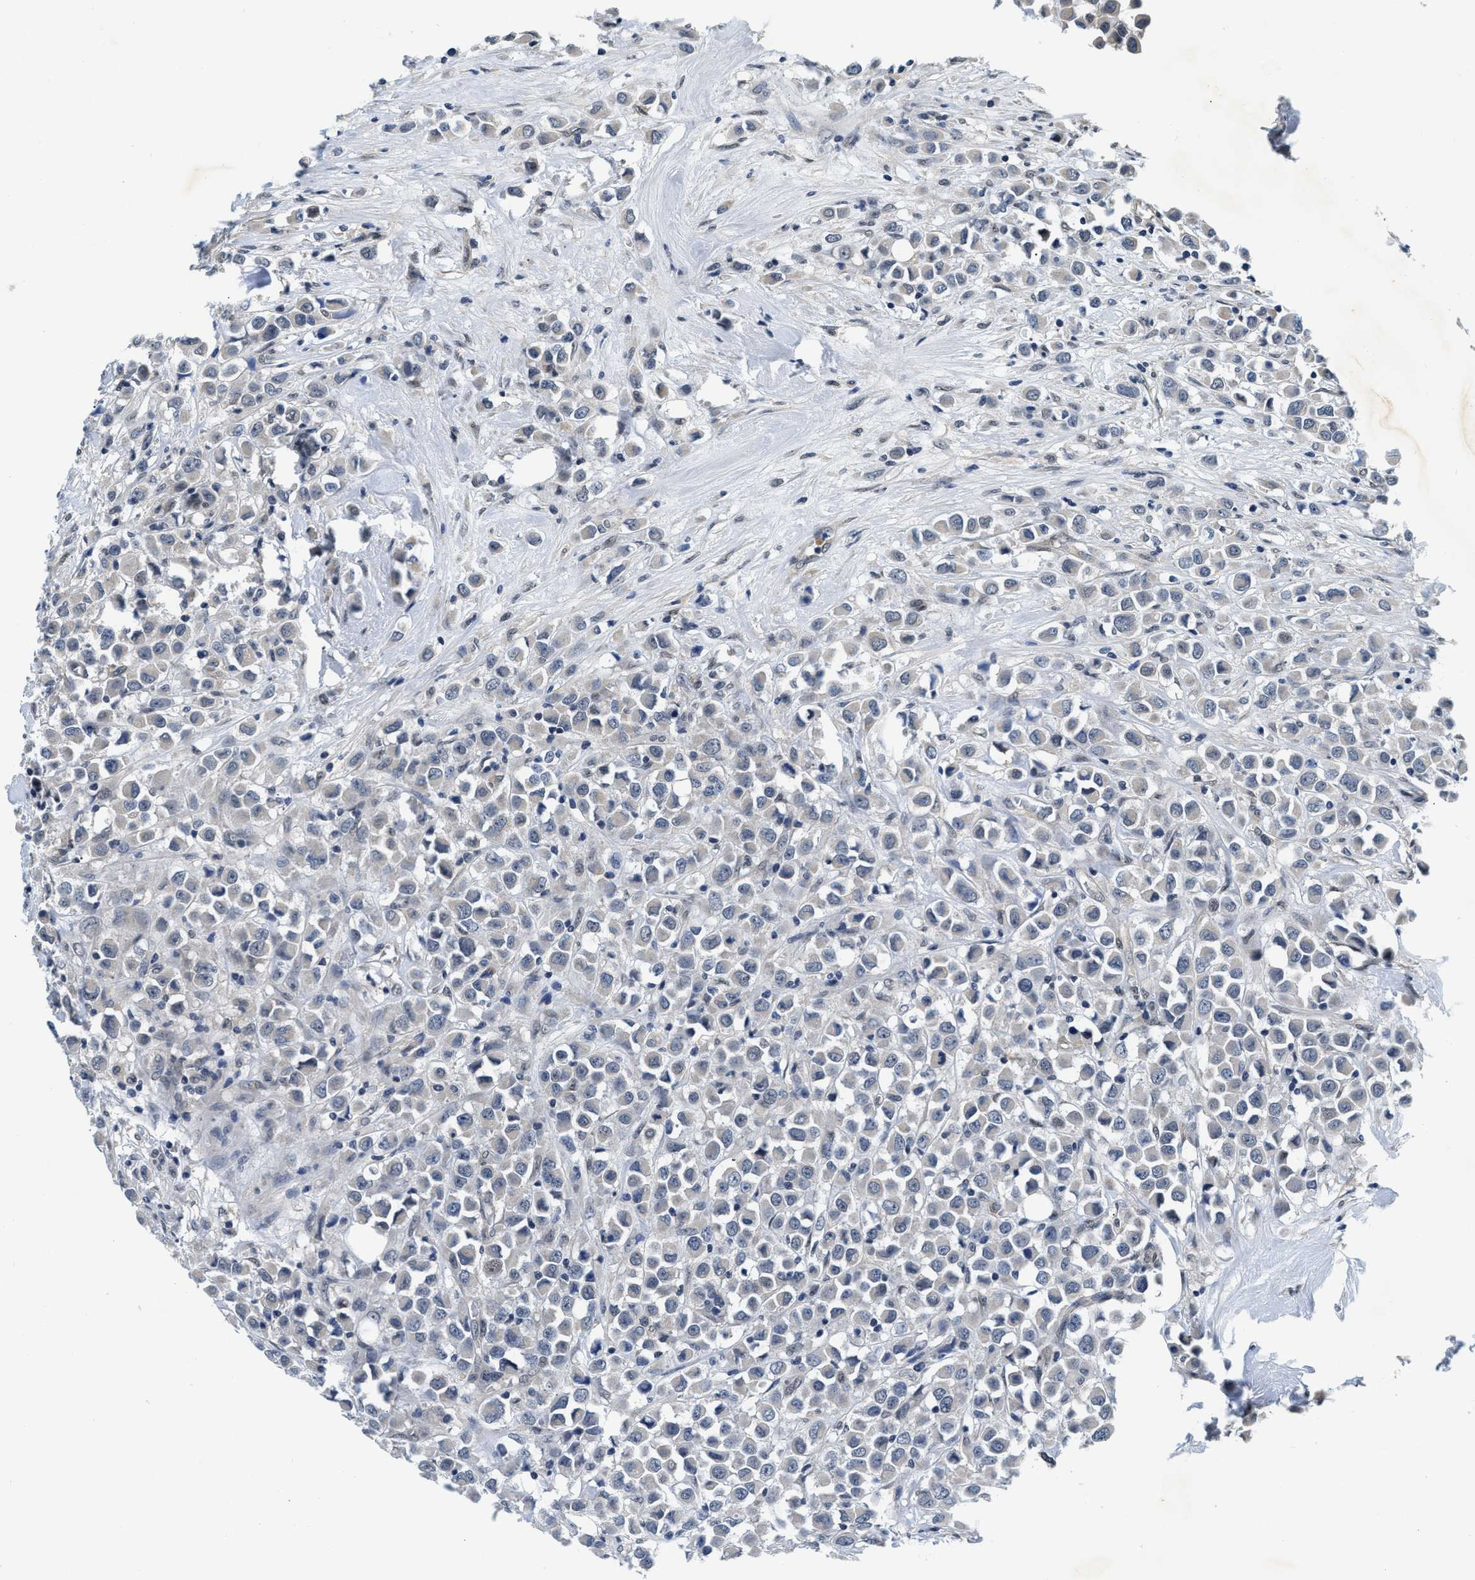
{"staining": {"intensity": "negative", "quantity": "none", "location": "none"}, "tissue": "breast cancer", "cell_type": "Tumor cells", "image_type": "cancer", "snomed": [{"axis": "morphology", "description": "Duct carcinoma"}, {"axis": "topography", "description": "Breast"}], "caption": "There is no significant staining in tumor cells of breast cancer (infiltrating ductal carcinoma).", "gene": "SMAD4", "patient": {"sex": "female", "age": 61}}